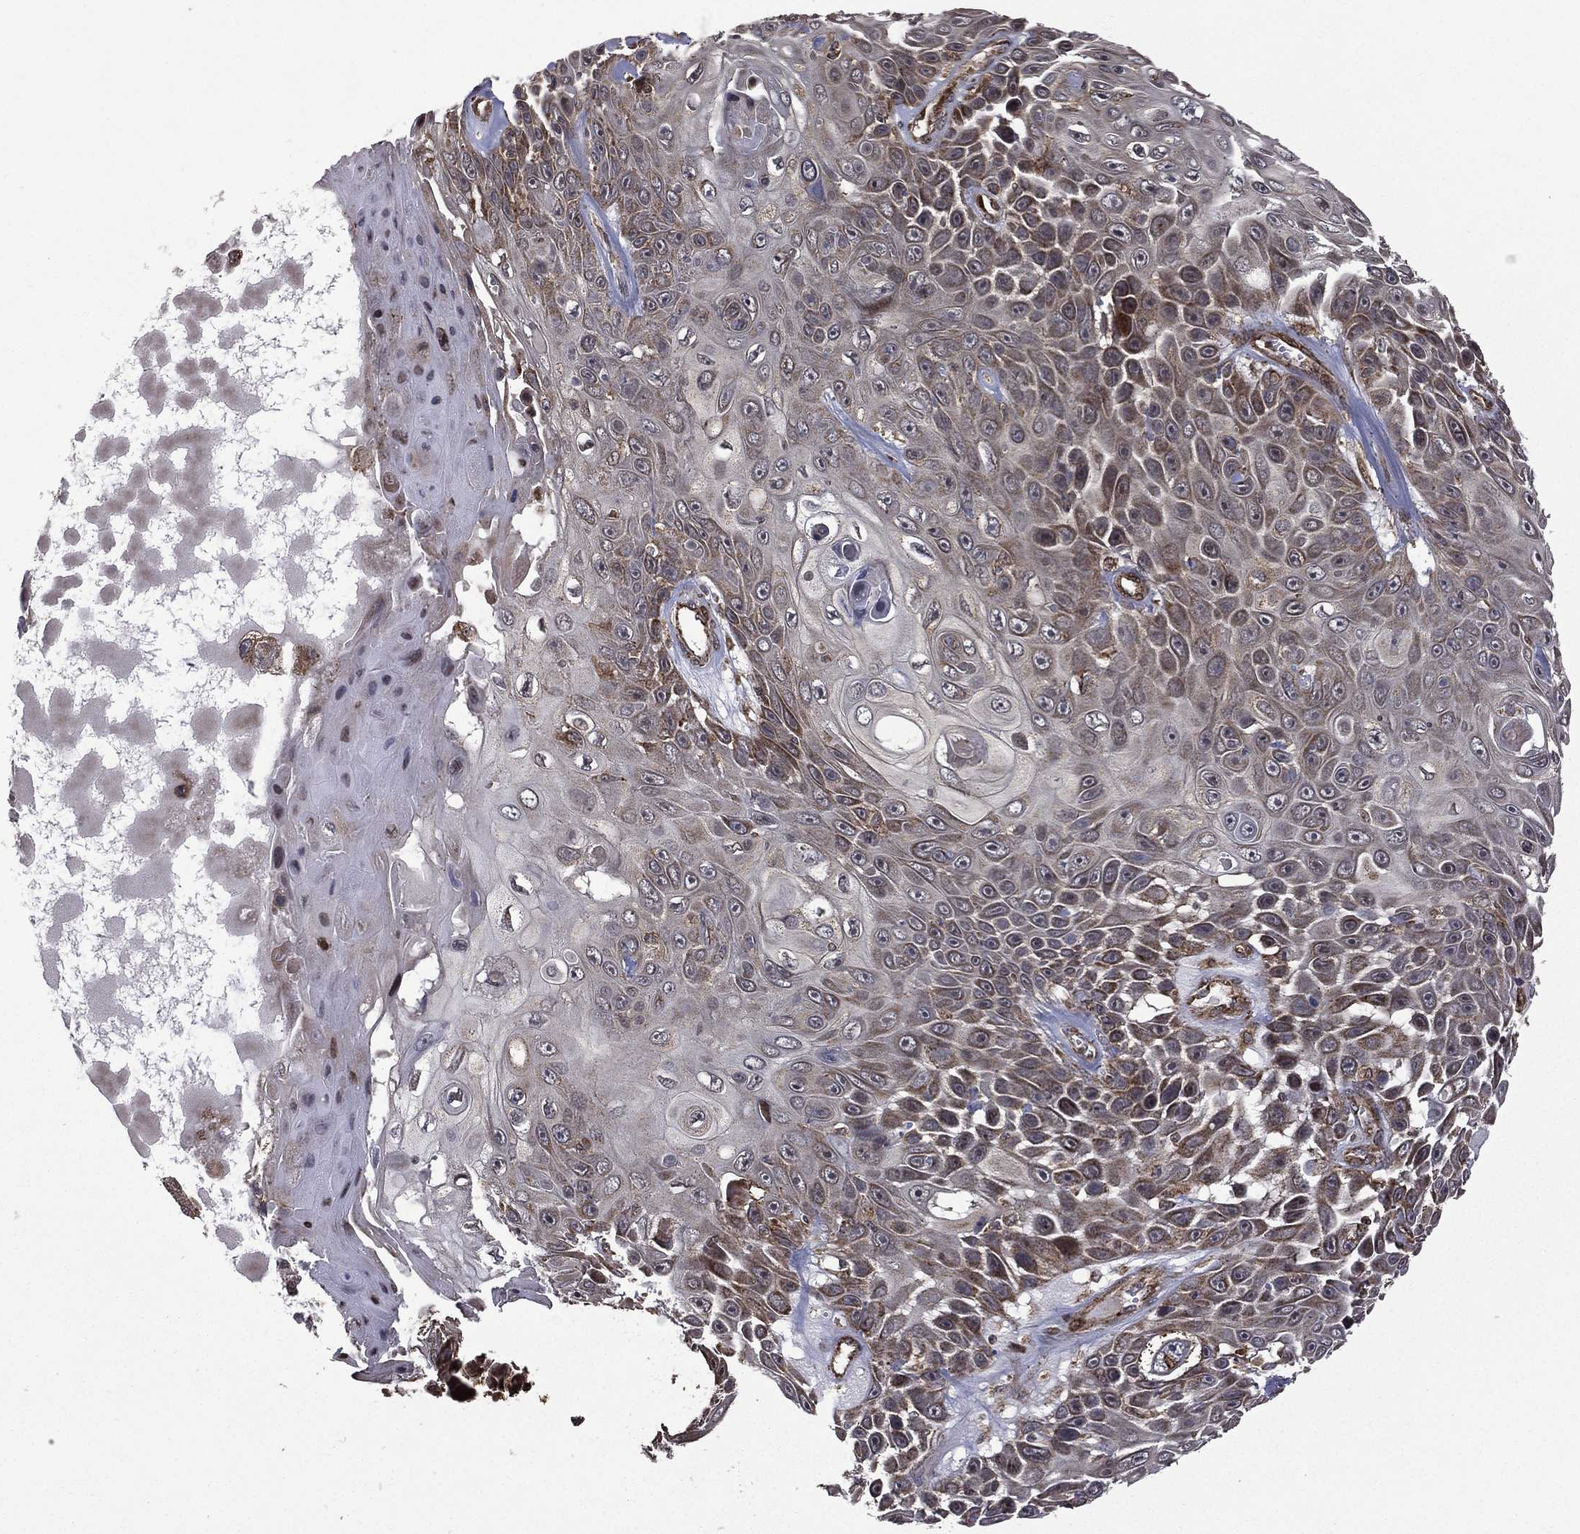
{"staining": {"intensity": "moderate", "quantity": "<25%", "location": "cytoplasmic/membranous"}, "tissue": "skin cancer", "cell_type": "Tumor cells", "image_type": "cancer", "snomed": [{"axis": "morphology", "description": "Squamous cell carcinoma, NOS"}, {"axis": "topography", "description": "Skin"}], "caption": "Human skin cancer (squamous cell carcinoma) stained with a brown dye demonstrates moderate cytoplasmic/membranous positive staining in approximately <25% of tumor cells.", "gene": "GIMAP6", "patient": {"sex": "male", "age": 82}}